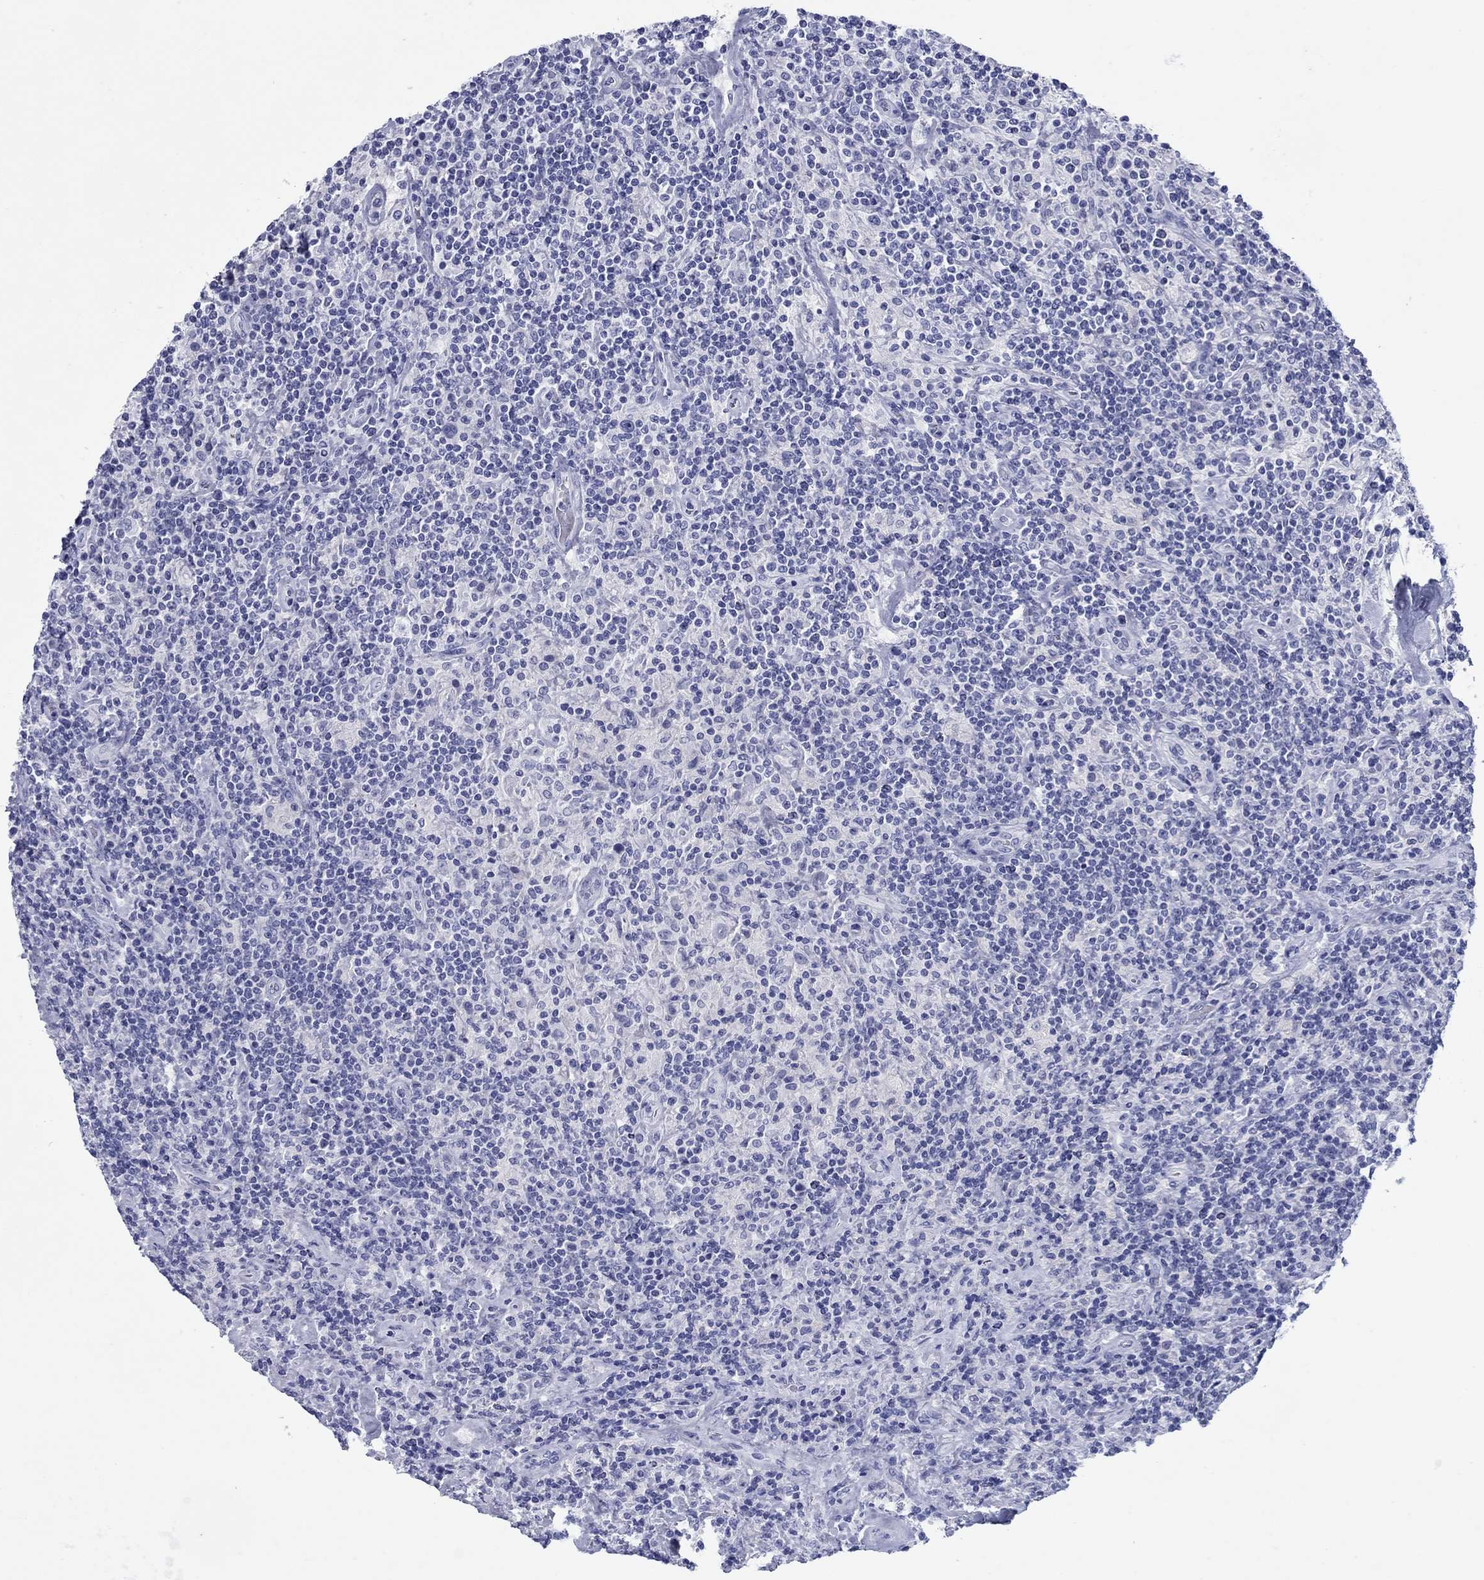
{"staining": {"intensity": "negative", "quantity": "none", "location": "none"}, "tissue": "lymphoma", "cell_type": "Tumor cells", "image_type": "cancer", "snomed": [{"axis": "morphology", "description": "Hodgkin's disease, NOS"}, {"axis": "topography", "description": "Lymph node"}], "caption": "High power microscopy photomicrograph of an immunohistochemistry (IHC) photomicrograph of Hodgkin's disease, revealing no significant expression in tumor cells. (DAB (3,3'-diaminobenzidine) IHC visualized using brightfield microscopy, high magnification).", "gene": "ATP4A", "patient": {"sex": "male", "age": 70}}